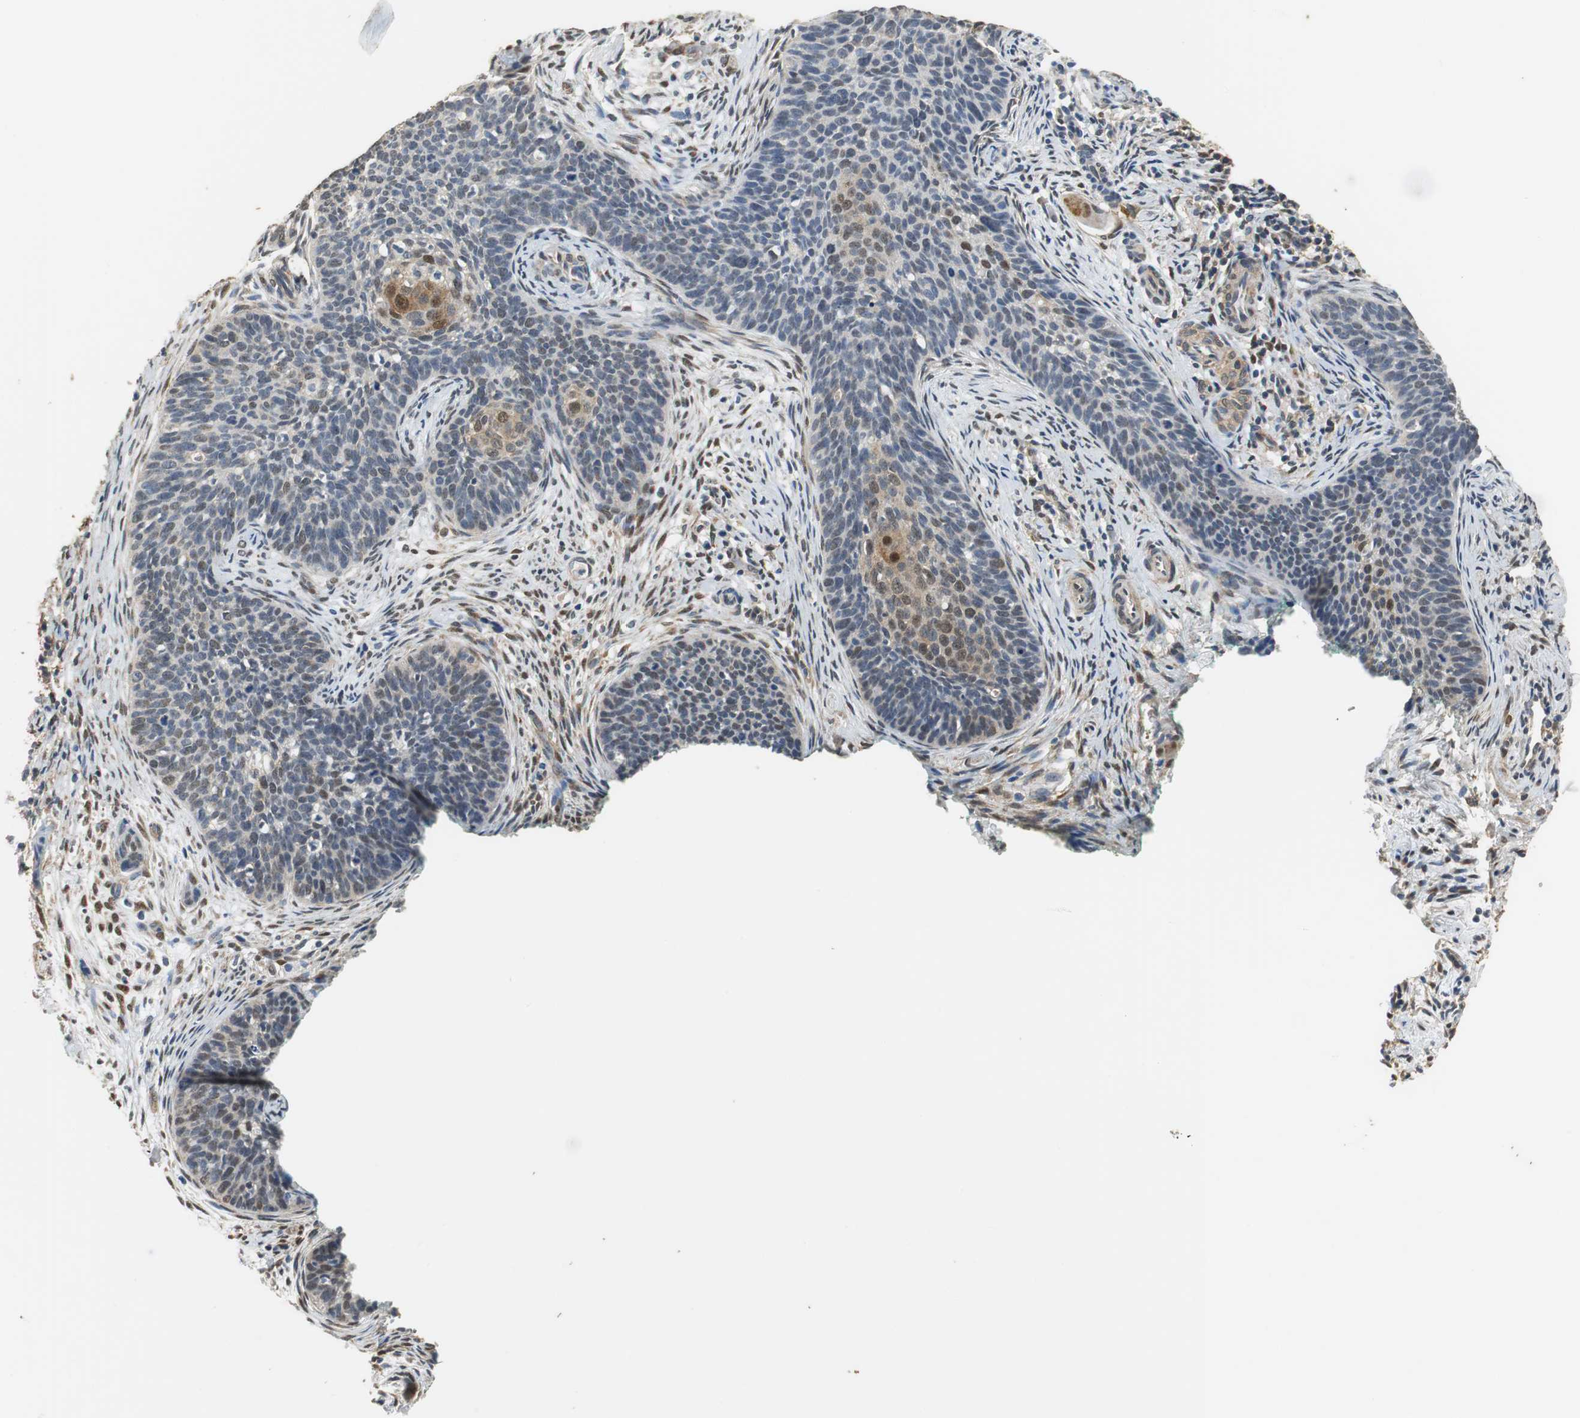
{"staining": {"intensity": "moderate", "quantity": "<25%", "location": "cytoplasmic/membranous,nuclear"}, "tissue": "cervical cancer", "cell_type": "Tumor cells", "image_type": "cancer", "snomed": [{"axis": "morphology", "description": "Squamous cell carcinoma, NOS"}, {"axis": "topography", "description": "Cervix"}], "caption": "Immunohistochemical staining of human cervical cancer (squamous cell carcinoma) reveals moderate cytoplasmic/membranous and nuclear protein staining in approximately <25% of tumor cells. The staining is performed using DAB brown chromogen to label protein expression. The nuclei are counter-stained blue using hematoxylin.", "gene": "UBQLN2", "patient": {"sex": "female", "age": 33}}